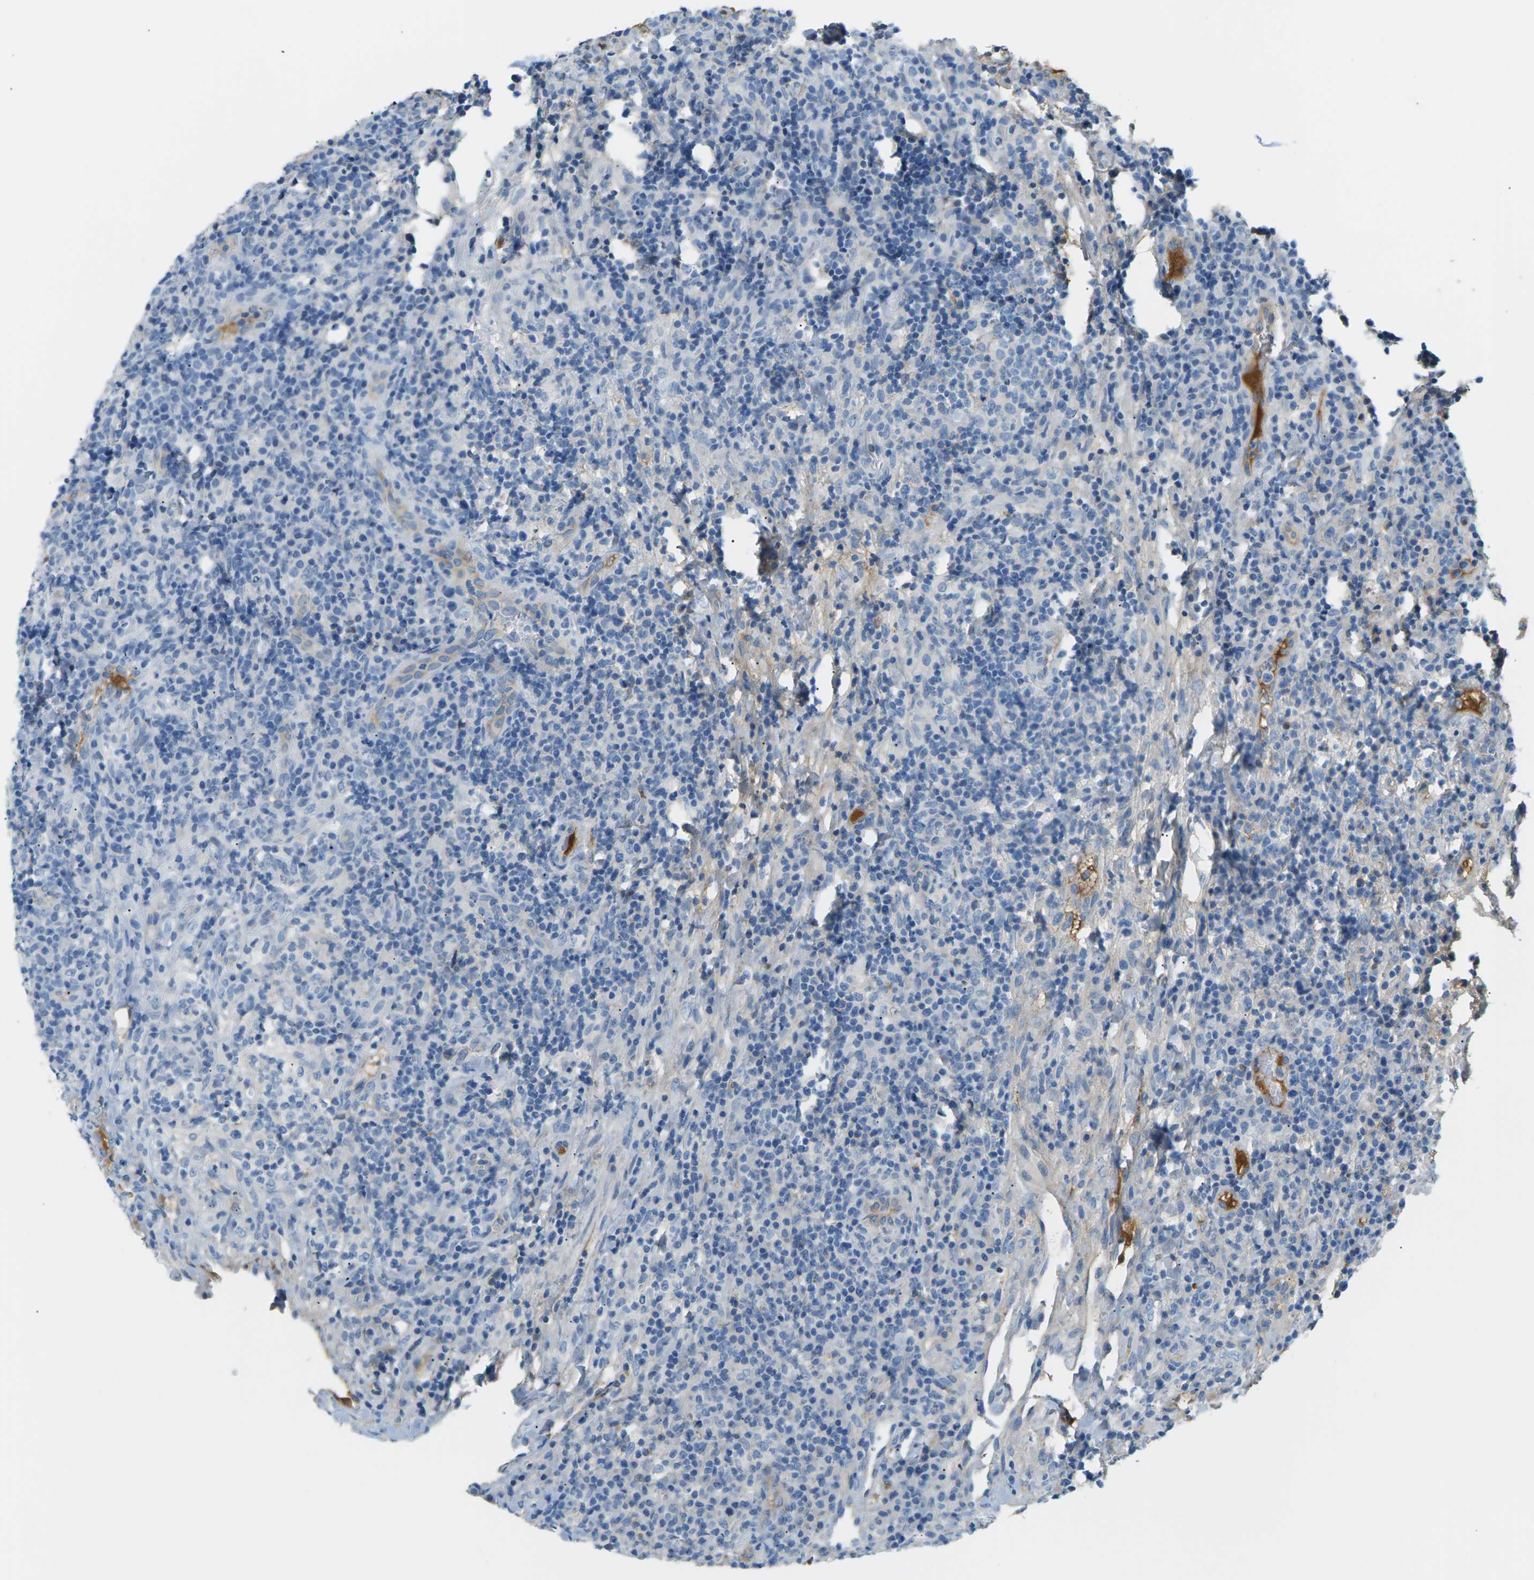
{"staining": {"intensity": "negative", "quantity": "none", "location": "none"}, "tissue": "lymphoma", "cell_type": "Tumor cells", "image_type": "cancer", "snomed": [{"axis": "morphology", "description": "Malignant lymphoma, non-Hodgkin's type, High grade"}, {"axis": "topography", "description": "Lymph node"}], "caption": "DAB (3,3'-diaminobenzidine) immunohistochemical staining of human lymphoma displays no significant staining in tumor cells.", "gene": "CFI", "patient": {"sex": "female", "age": 76}}